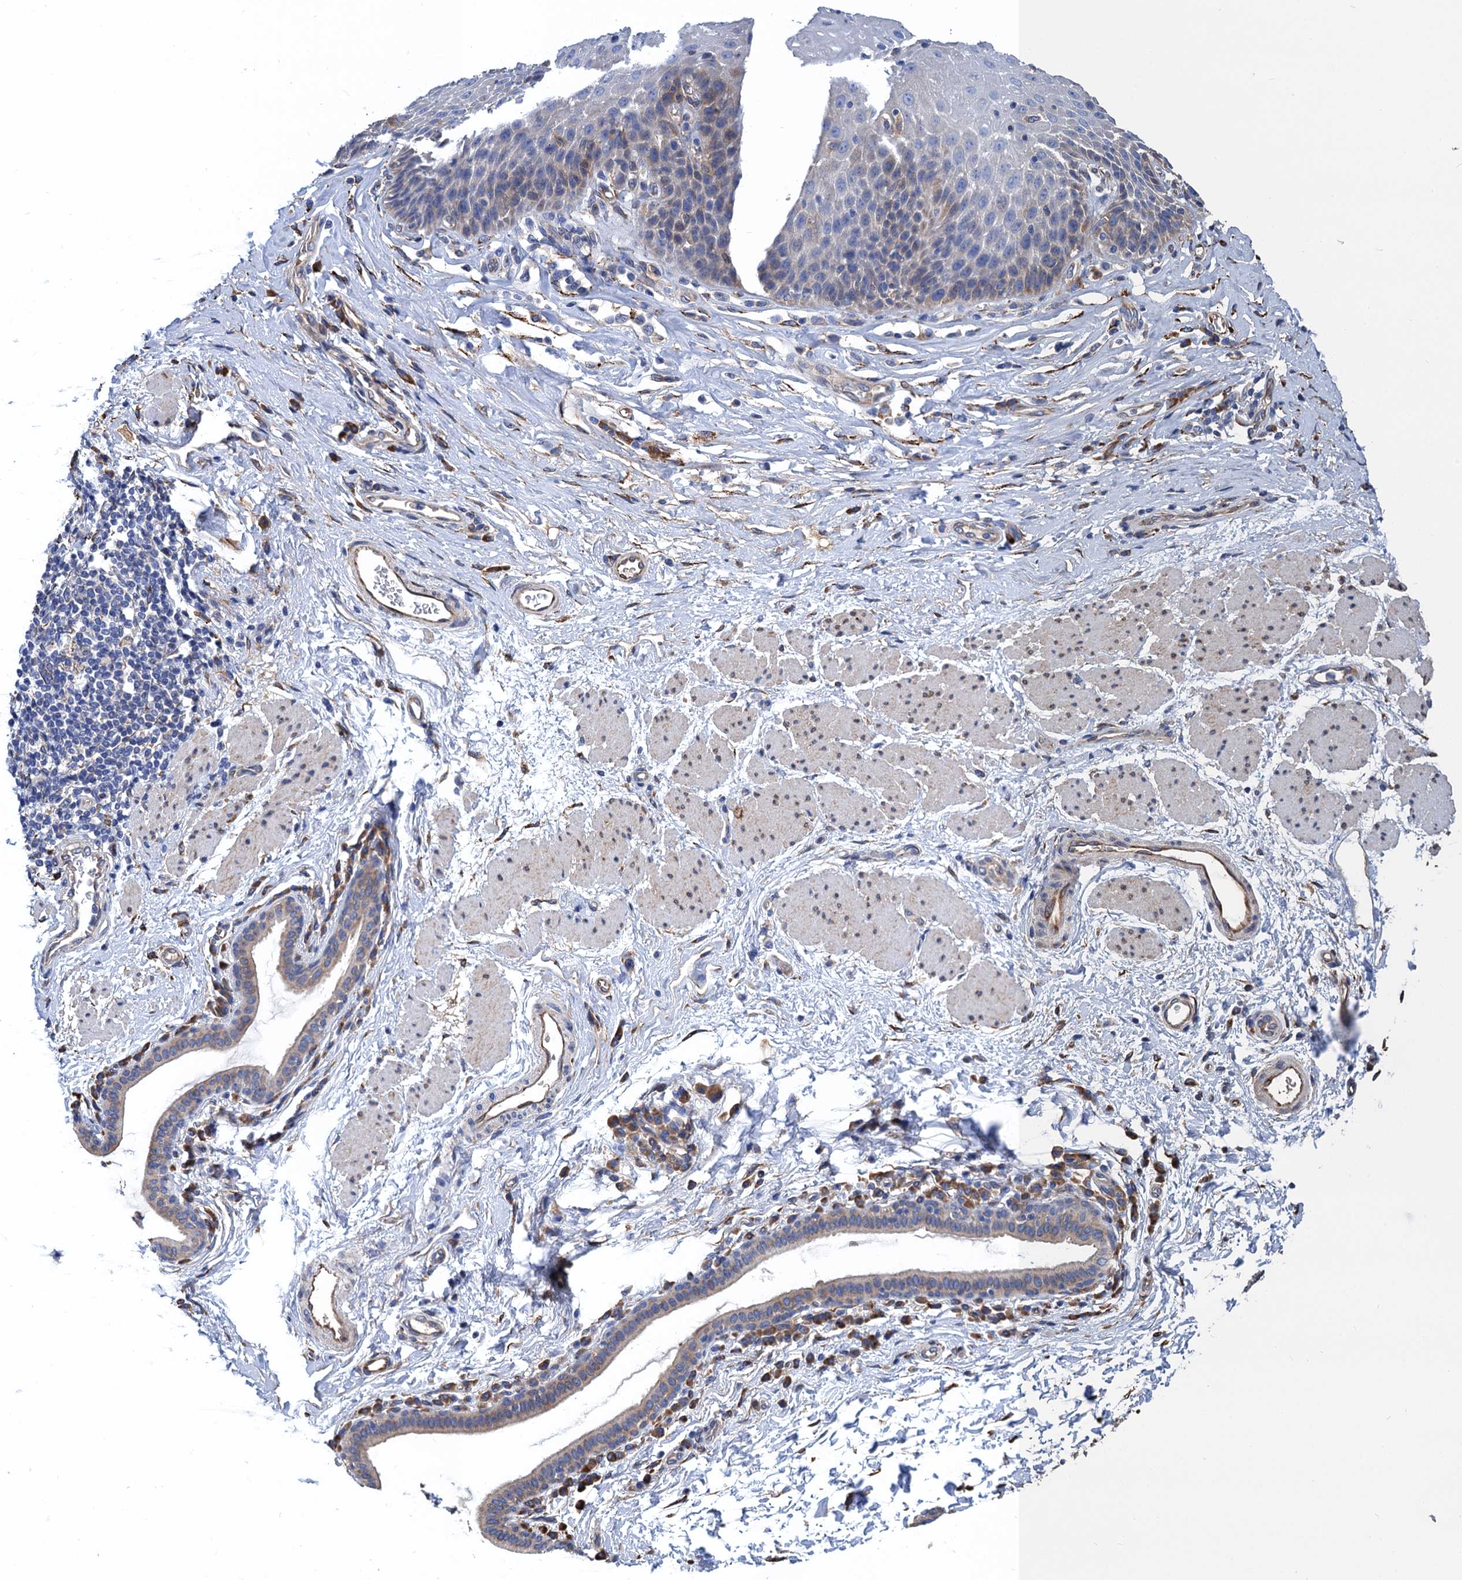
{"staining": {"intensity": "negative", "quantity": "none", "location": "none"}, "tissue": "esophagus", "cell_type": "Squamous epithelial cells", "image_type": "normal", "snomed": [{"axis": "morphology", "description": "Normal tissue, NOS"}, {"axis": "topography", "description": "Esophagus"}], "caption": "This is an immunohistochemistry image of benign esophagus. There is no expression in squamous epithelial cells.", "gene": "CNNM1", "patient": {"sex": "female", "age": 61}}